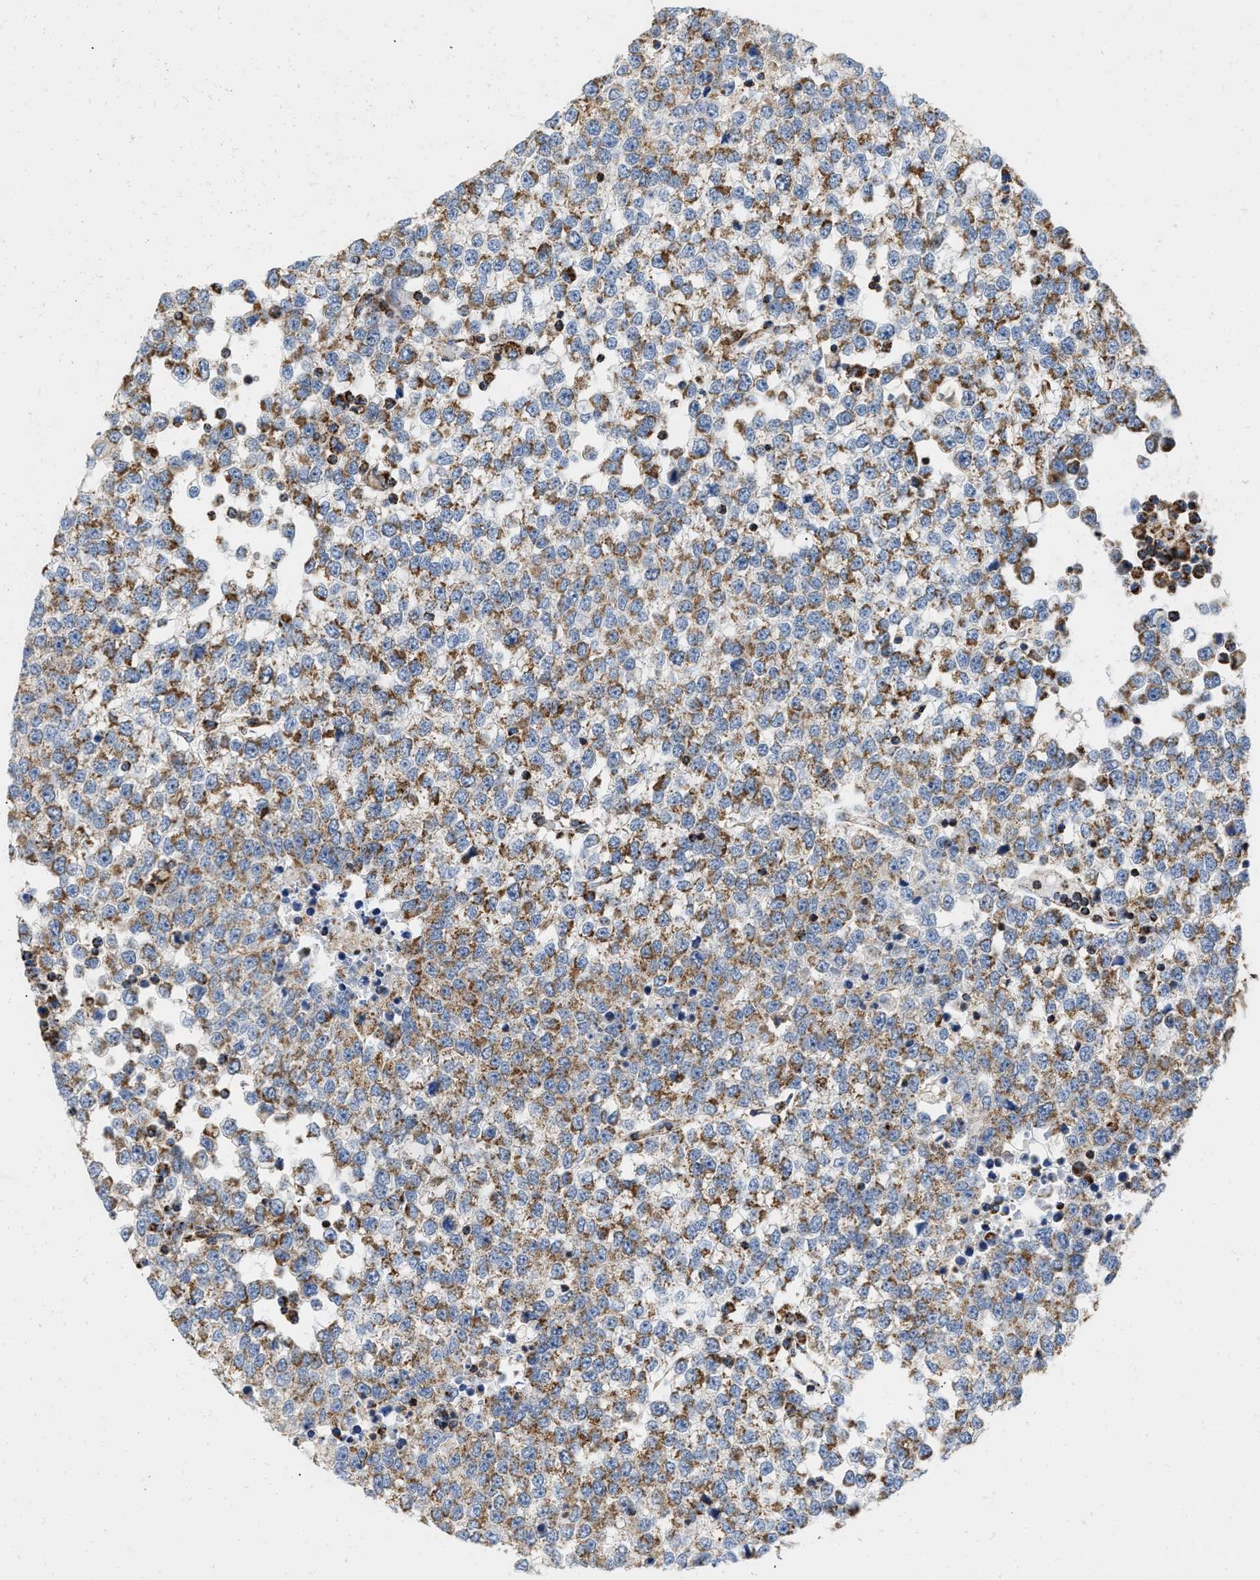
{"staining": {"intensity": "moderate", "quantity": ">75%", "location": "cytoplasmic/membranous"}, "tissue": "testis cancer", "cell_type": "Tumor cells", "image_type": "cancer", "snomed": [{"axis": "morphology", "description": "Seminoma, NOS"}, {"axis": "topography", "description": "Testis"}], "caption": "Protein expression analysis of testis cancer exhibits moderate cytoplasmic/membranous expression in about >75% of tumor cells.", "gene": "GRB10", "patient": {"sex": "male", "age": 65}}